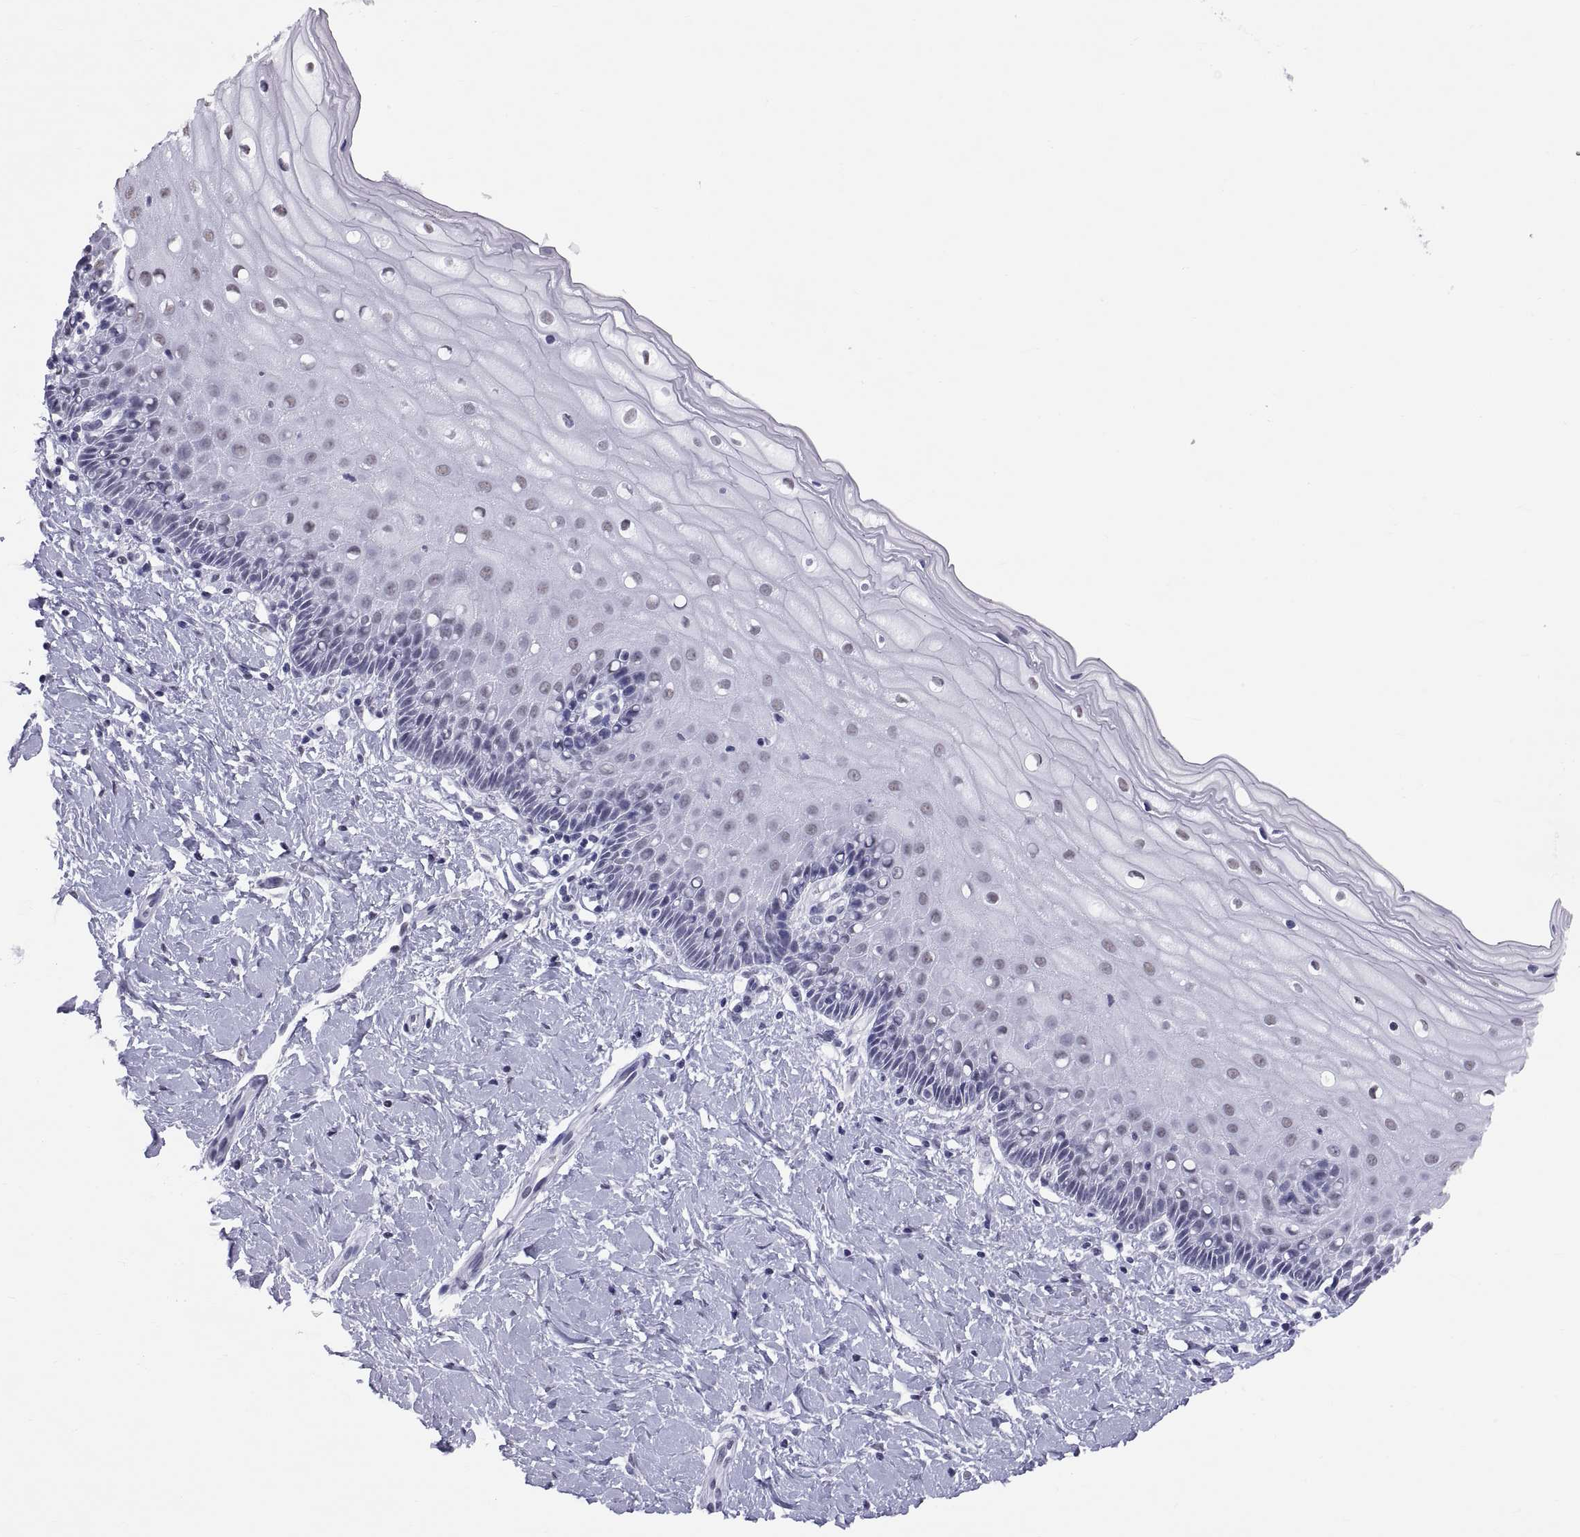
{"staining": {"intensity": "negative", "quantity": "none", "location": "none"}, "tissue": "cervix", "cell_type": "Glandular cells", "image_type": "normal", "snomed": [{"axis": "morphology", "description": "Normal tissue, NOS"}, {"axis": "topography", "description": "Cervix"}], "caption": "This is a photomicrograph of immunohistochemistry staining of unremarkable cervix, which shows no expression in glandular cells.", "gene": "NEUROD6", "patient": {"sex": "female", "age": 37}}